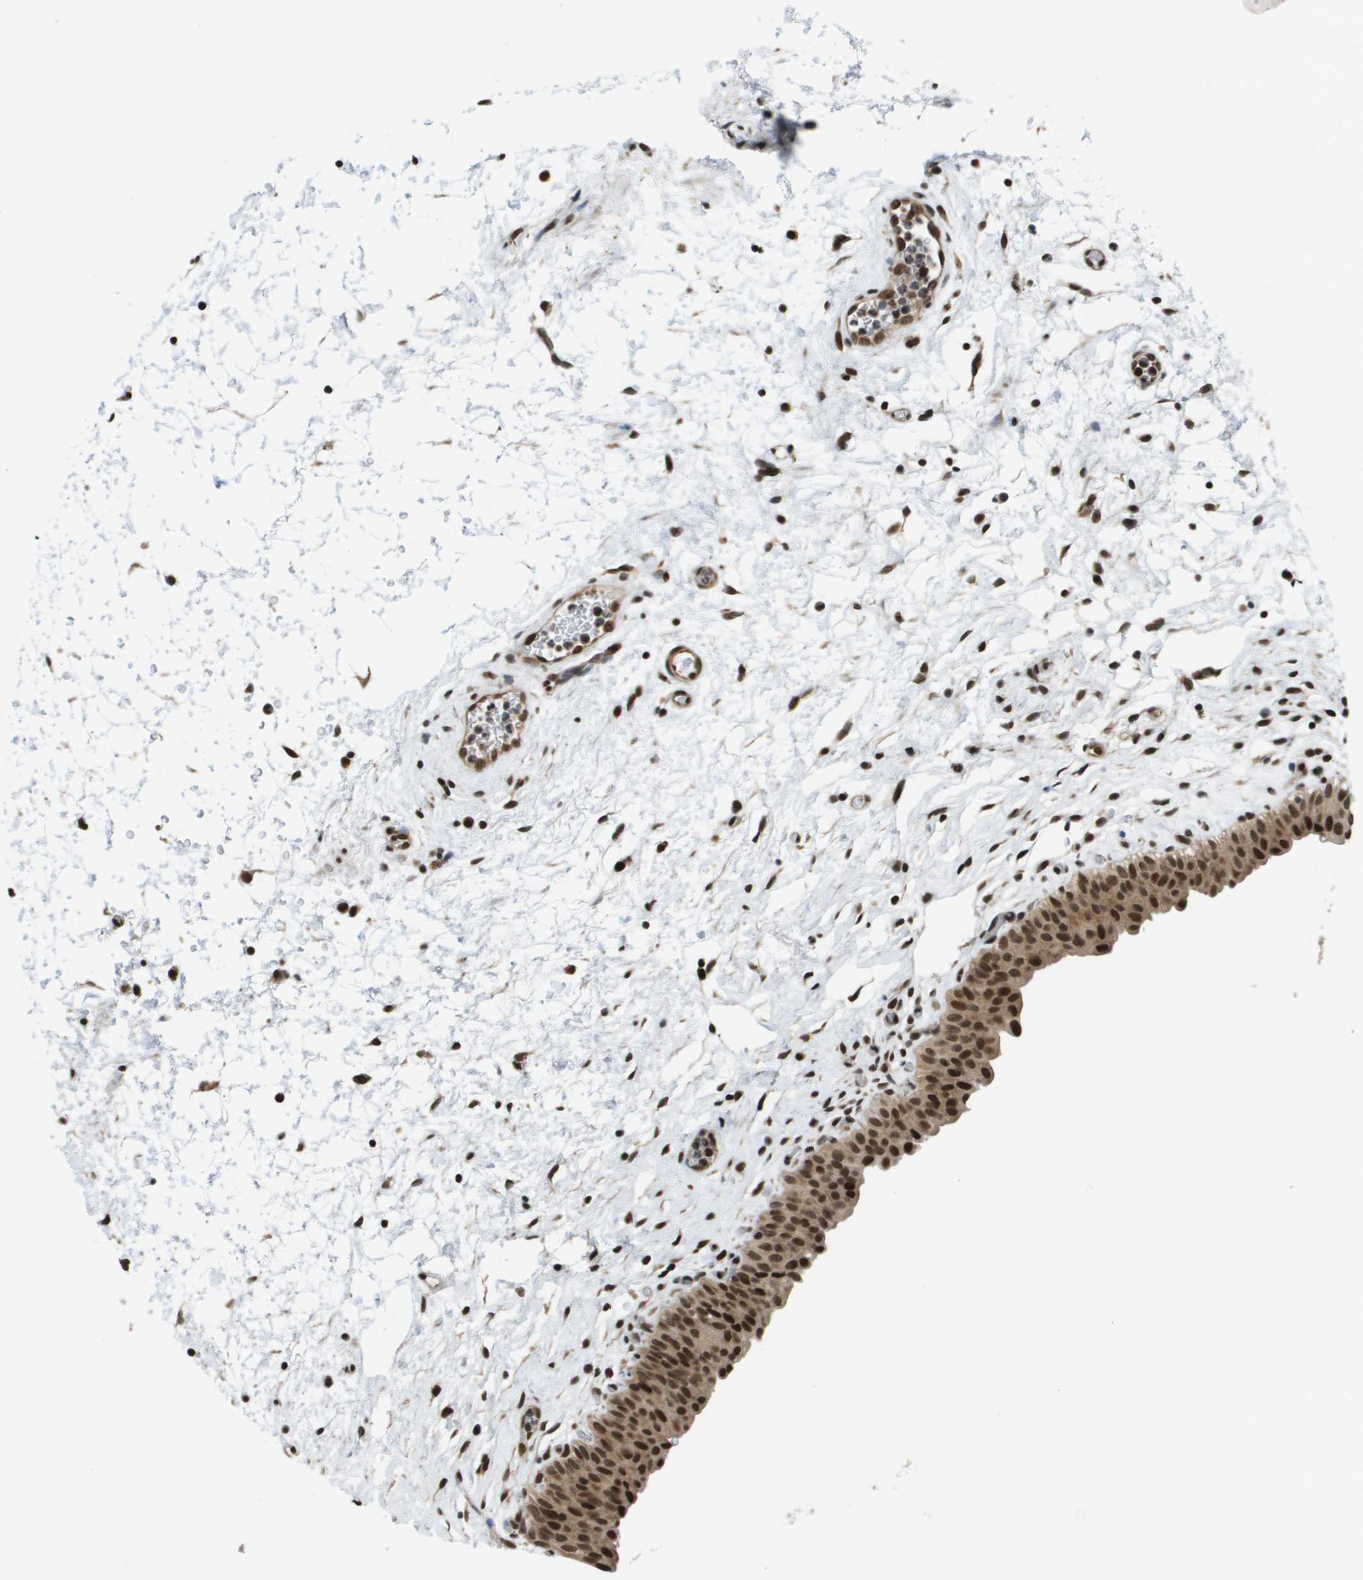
{"staining": {"intensity": "strong", "quantity": ">75%", "location": "cytoplasmic/membranous,nuclear"}, "tissue": "urinary bladder", "cell_type": "Urothelial cells", "image_type": "normal", "snomed": [{"axis": "morphology", "description": "Normal tissue, NOS"}, {"axis": "topography", "description": "Urinary bladder"}], "caption": "Urinary bladder was stained to show a protein in brown. There is high levels of strong cytoplasmic/membranous,nuclear staining in approximately >75% of urothelial cells.", "gene": "RECQL4", "patient": {"sex": "male", "age": 46}}